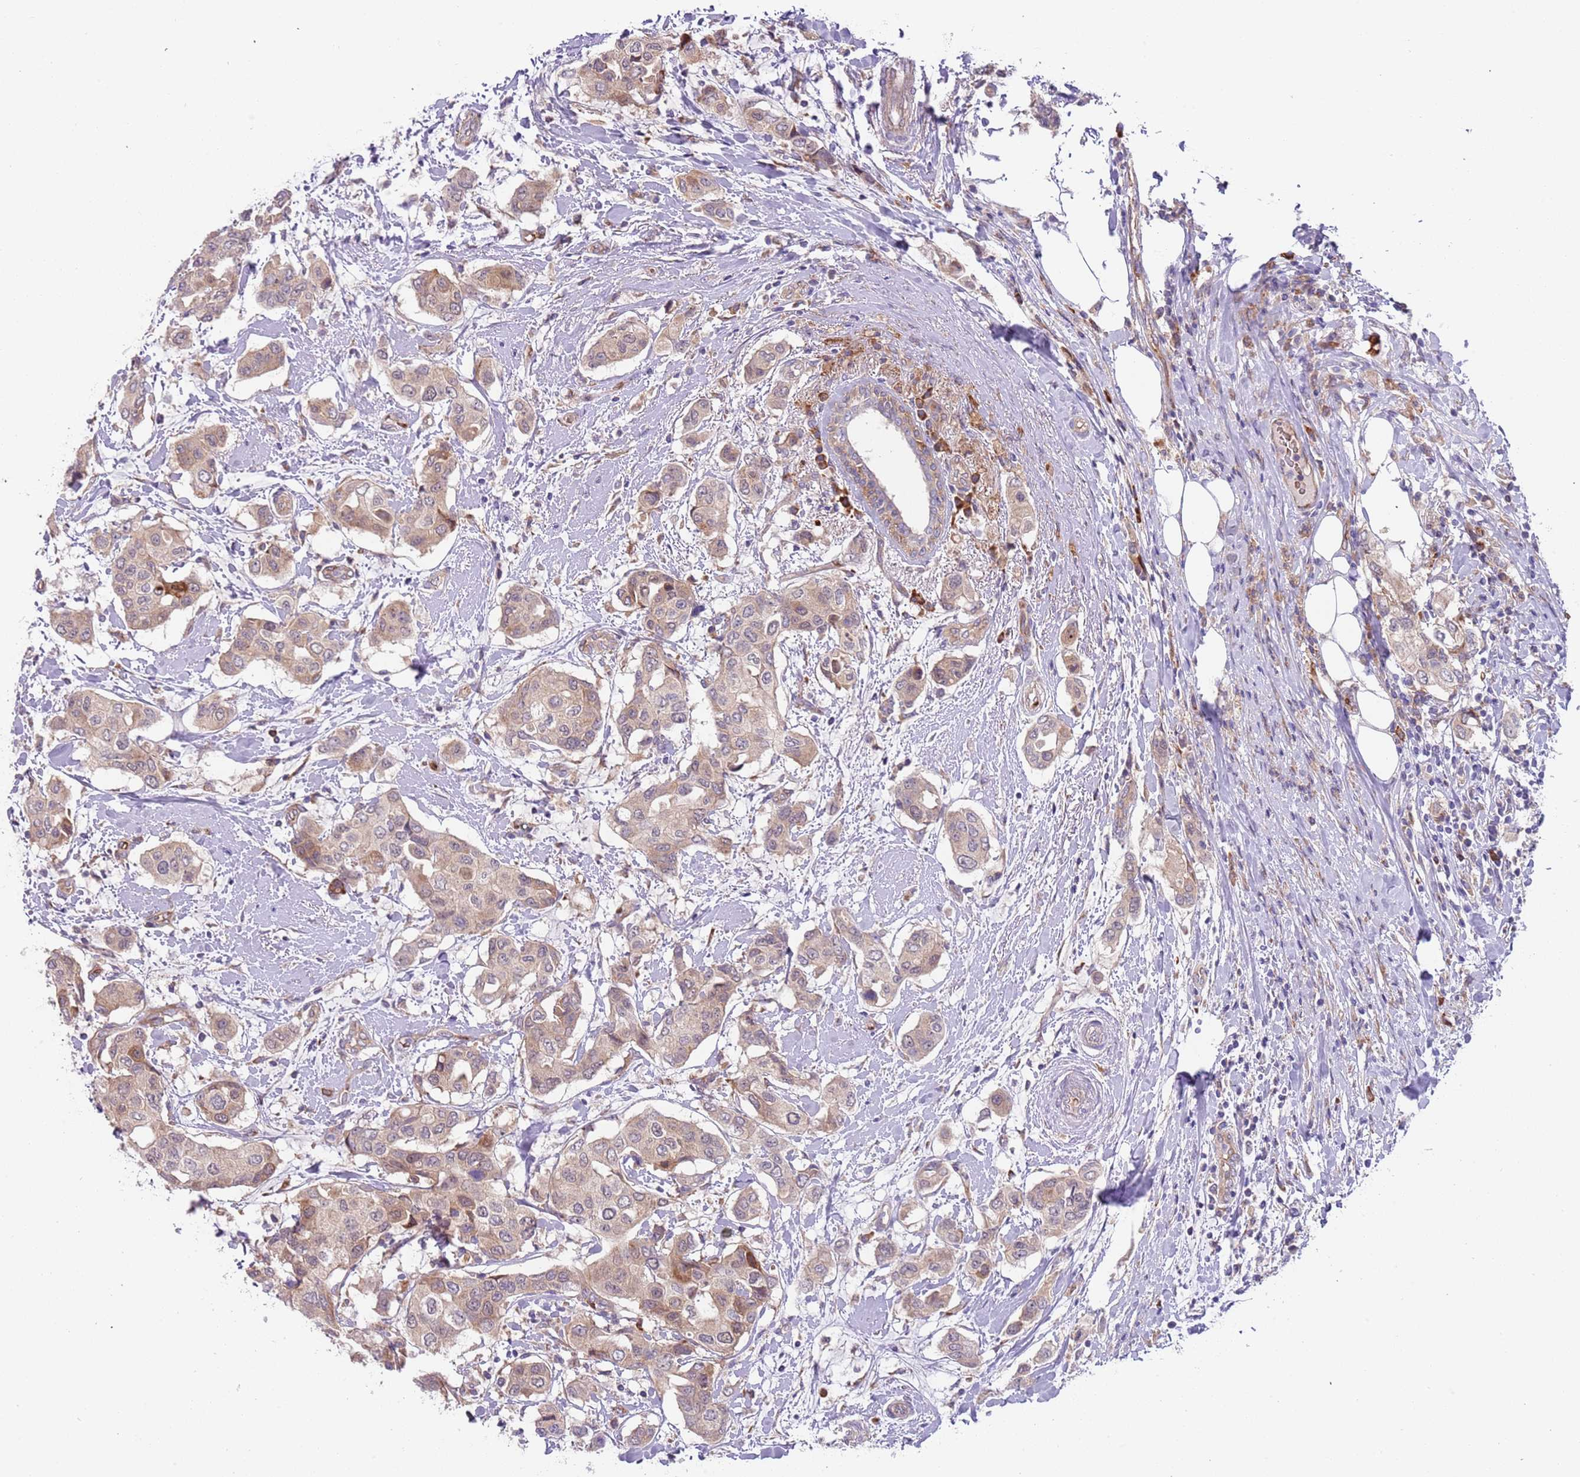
{"staining": {"intensity": "moderate", "quantity": ">75%", "location": "cytoplasmic/membranous"}, "tissue": "breast cancer", "cell_type": "Tumor cells", "image_type": "cancer", "snomed": [{"axis": "morphology", "description": "Lobular carcinoma"}, {"axis": "topography", "description": "Breast"}], "caption": "Human lobular carcinoma (breast) stained with a protein marker reveals moderate staining in tumor cells.", "gene": "VWCE", "patient": {"sex": "female", "age": 51}}